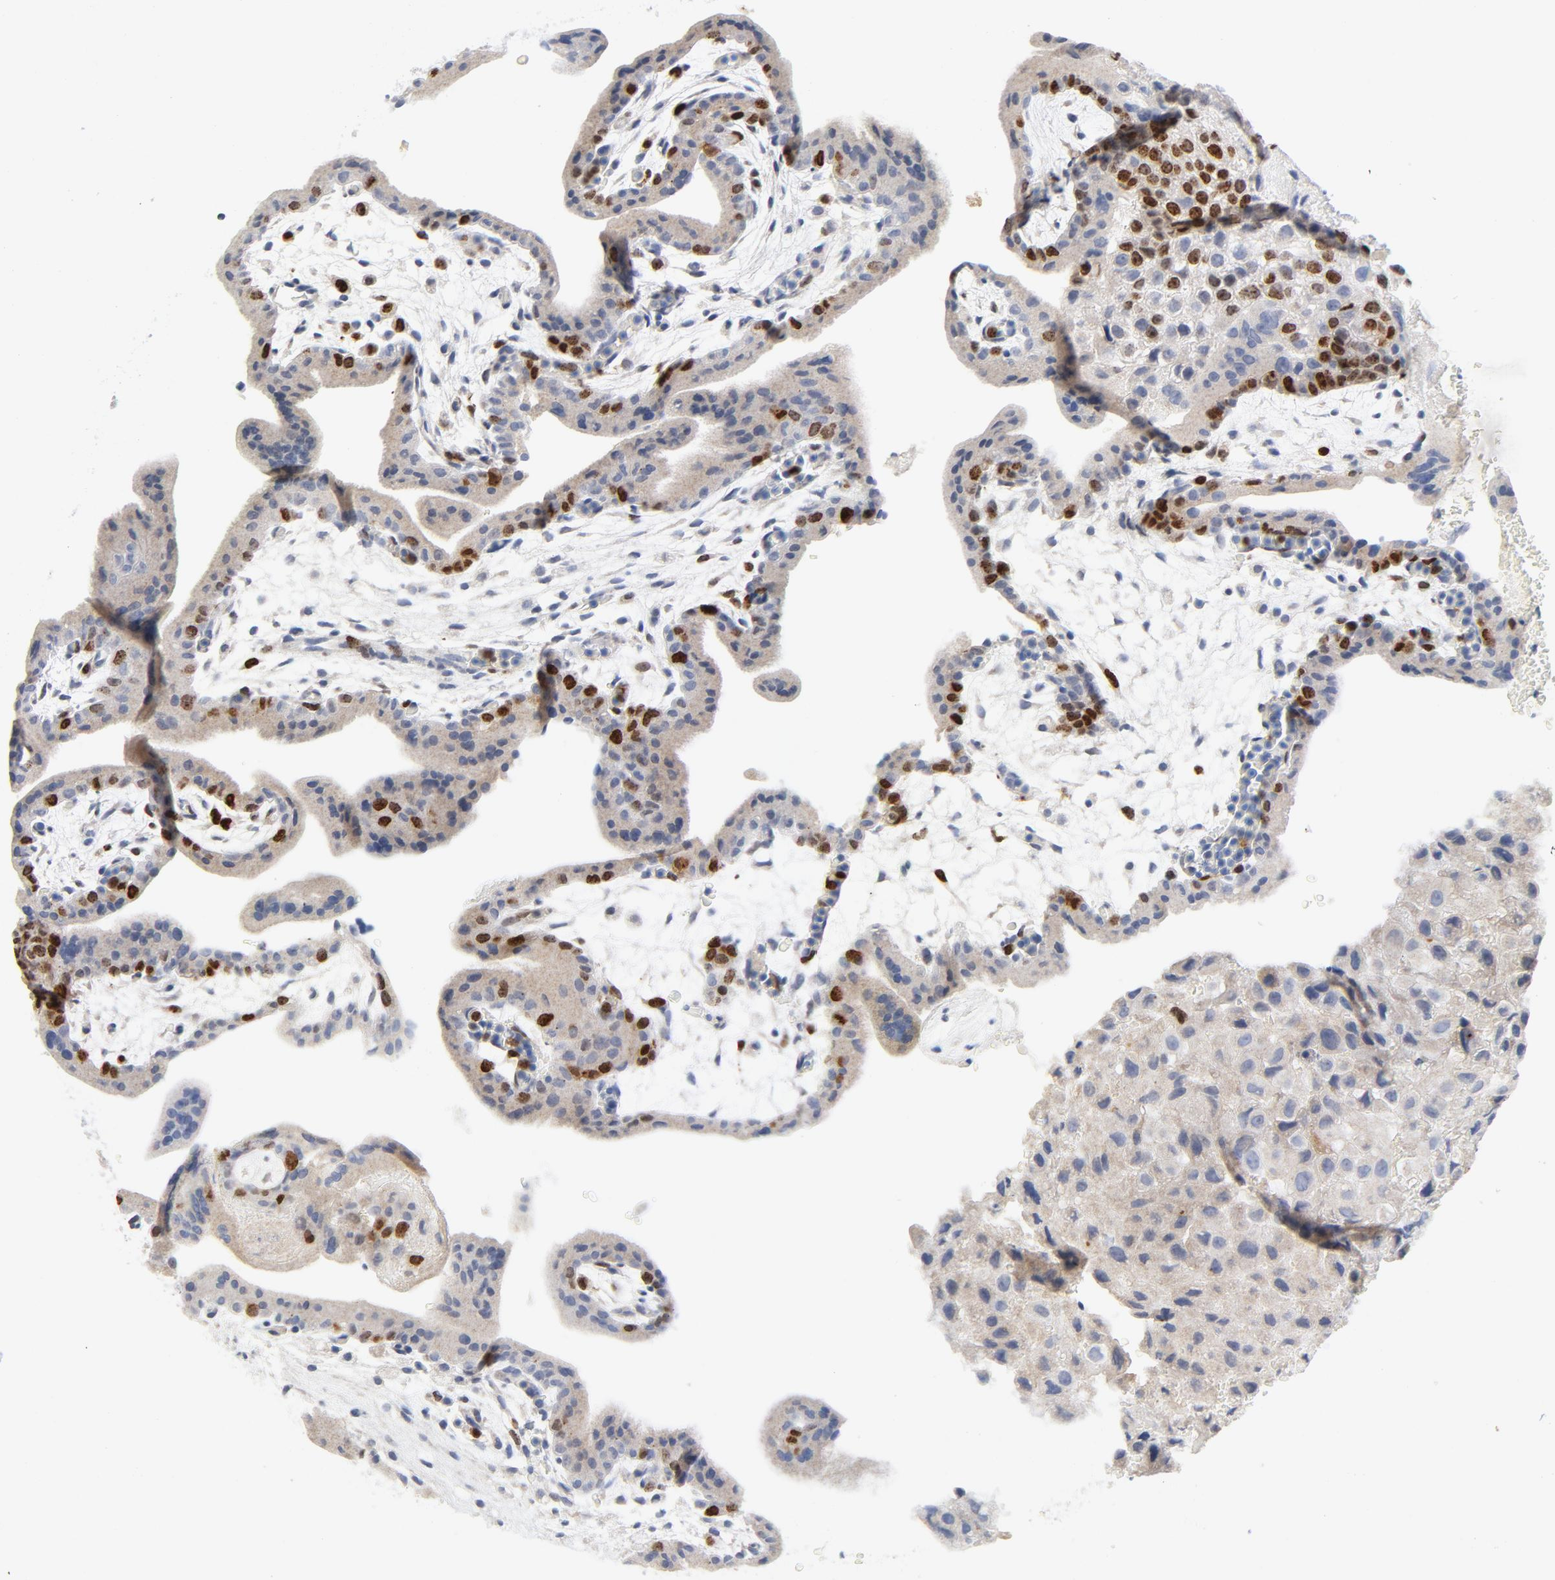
{"staining": {"intensity": "weak", "quantity": "25%-75%", "location": "cytoplasmic/membranous"}, "tissue": "placenta", "cell_type": "Decidual cells", "image_type": "normal", "snomed": [{"axis": "morphology", "description": "Normal tissue, NOS"}, {"axis": "topography", "description": "Placenta"}], "caption": "Immunohistochemistry (IHC) of unremarkable placenta shows low levels of weak cytoplasmic/membranous positivity in about 25%-75% of decidual cells. Using DAB (3,3'-diaminobenzidine) (brown) and hematoxylin (blue) stains, captured at high magnification using brightfield microscopy.", "gene": "BIRC5", "patient": {"sex": "female", "age": 35}}